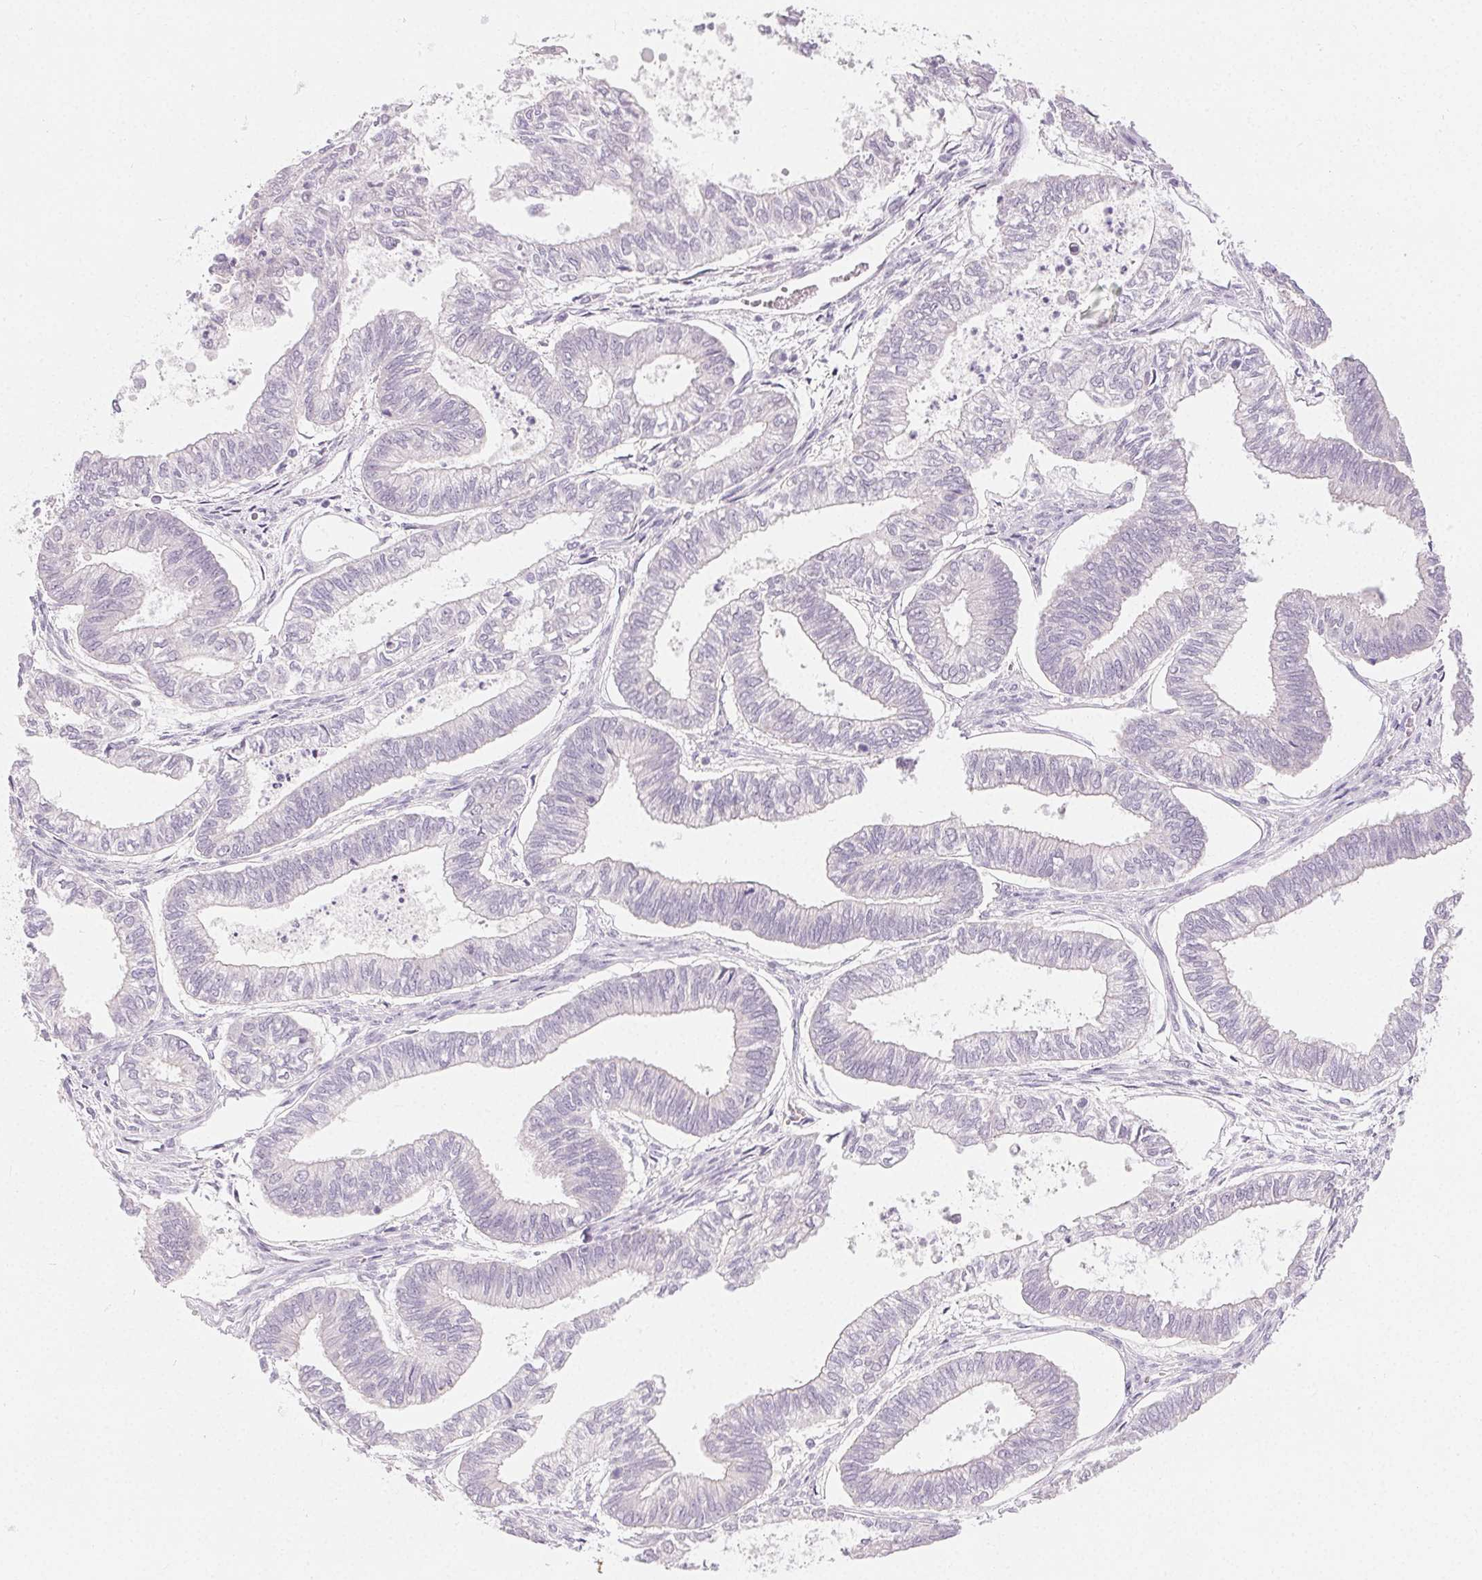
{"staining": {"intensity": "negative", "quantity": "none", "location": "none"}, "tissue": "ovarian cancer", "cell_type": "Tumor cells", "image_type": "cancer", "snomed": [{"axis": "morphology", "description": "Carcinoma, endometroid"}, {"axis": "topography", "description": "Ovary"}], "caption": "Endometroid carcinoma (ovarian) was stained to show a protein in brown. There is no significant positivity in tumor cells.", "gene": "SFTPD", "patient": {"sex": "female", "age": 64}}